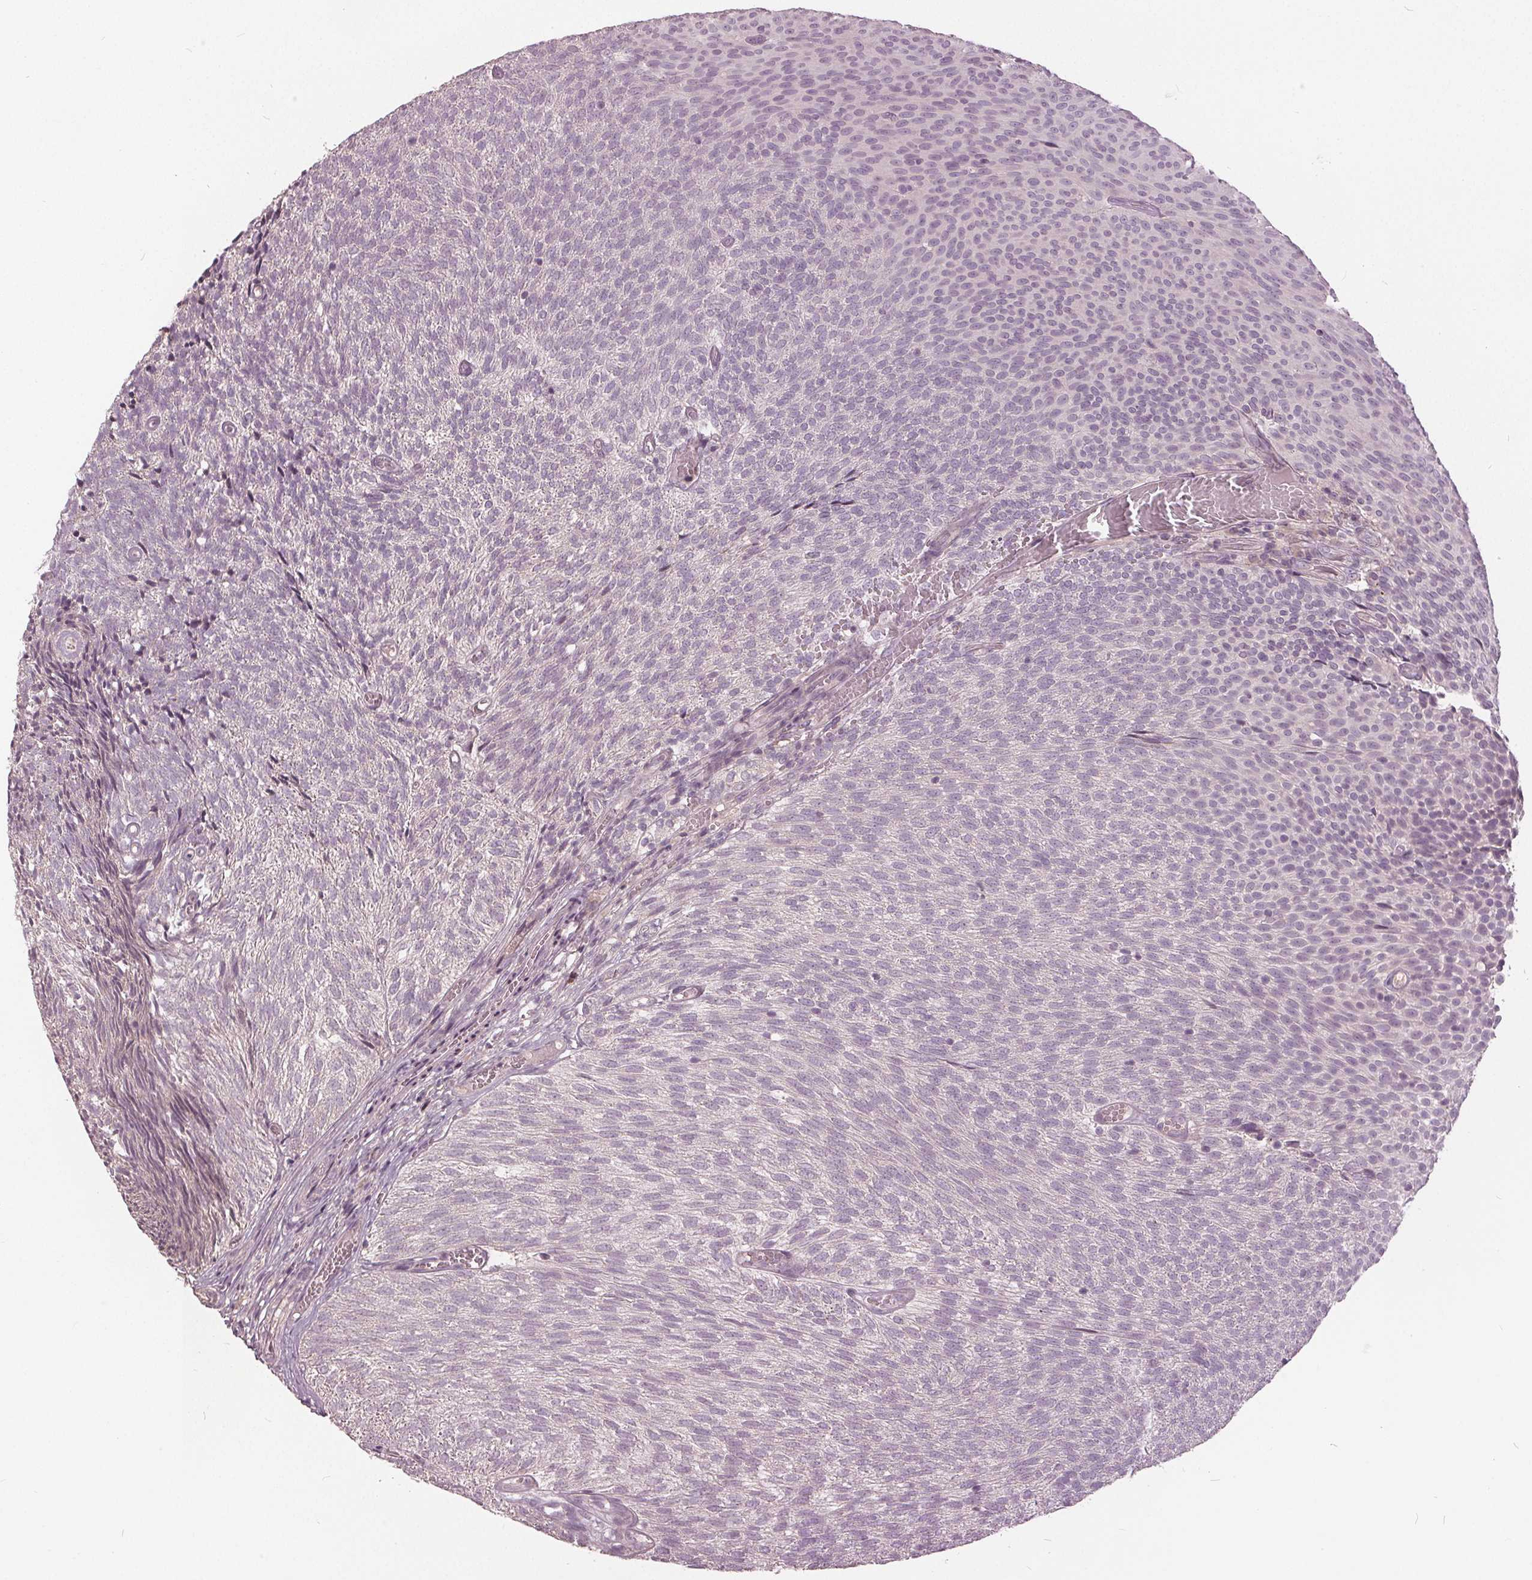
{"staining": {"intensity": "negative", "quantity": "none", "location": "none"}, "tissue": "urothelial cancer", "cell_type": "Tumor cells", "image_type": "cancer", "snomed": [{"axis": "morphology", "description": "Urothelial carcinoma, Low grade"}, {"axis": "topography", "description": "Urinary bladder"}], "caption": "This photomicrograph is of low-grade urothelial carcinoma stained with immunohistochemistry to label a protein in brown with the nuclei are counter-stained blue. There is no positivity in tumor cells.", "gene": "KLK13", "patient": {"sex": "male", "age": 77}}